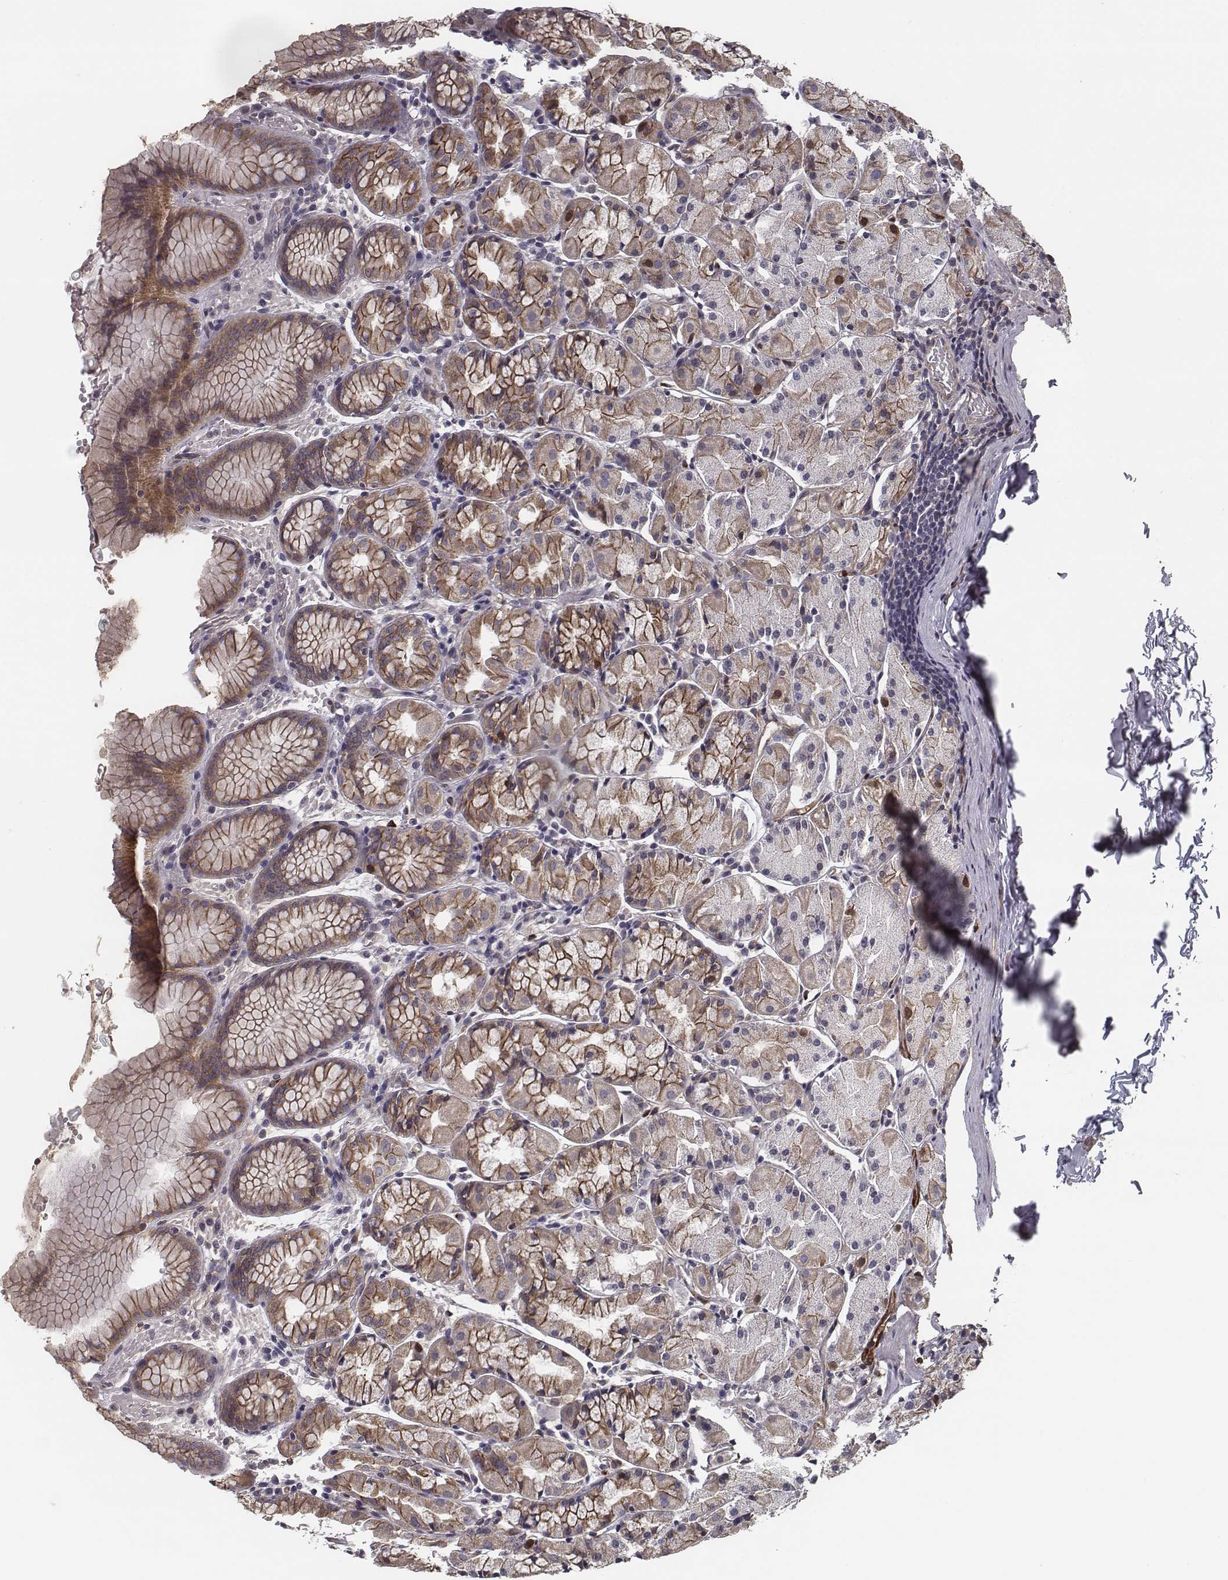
{"staining": {"intensity": "moderate", "quantity": ">75%", "location": "cytoplasmic/membranous"}, "tissue": "stomach", "cell_type": "Glandular cells", "image_type": "normal", "snomed": [{"axis": "morphology", "description": "Normal tissue, NOS"}, {"axis": "topography", "description": "Stomach, upper"}], "caption": "A medium amount of moderate cytoplasmic/membranous positivity is identified in about >75% of glandular cells in unremarkable stomach.", "gene": "ISYNA1", "patient": {"sex": "male", "age": 47}}